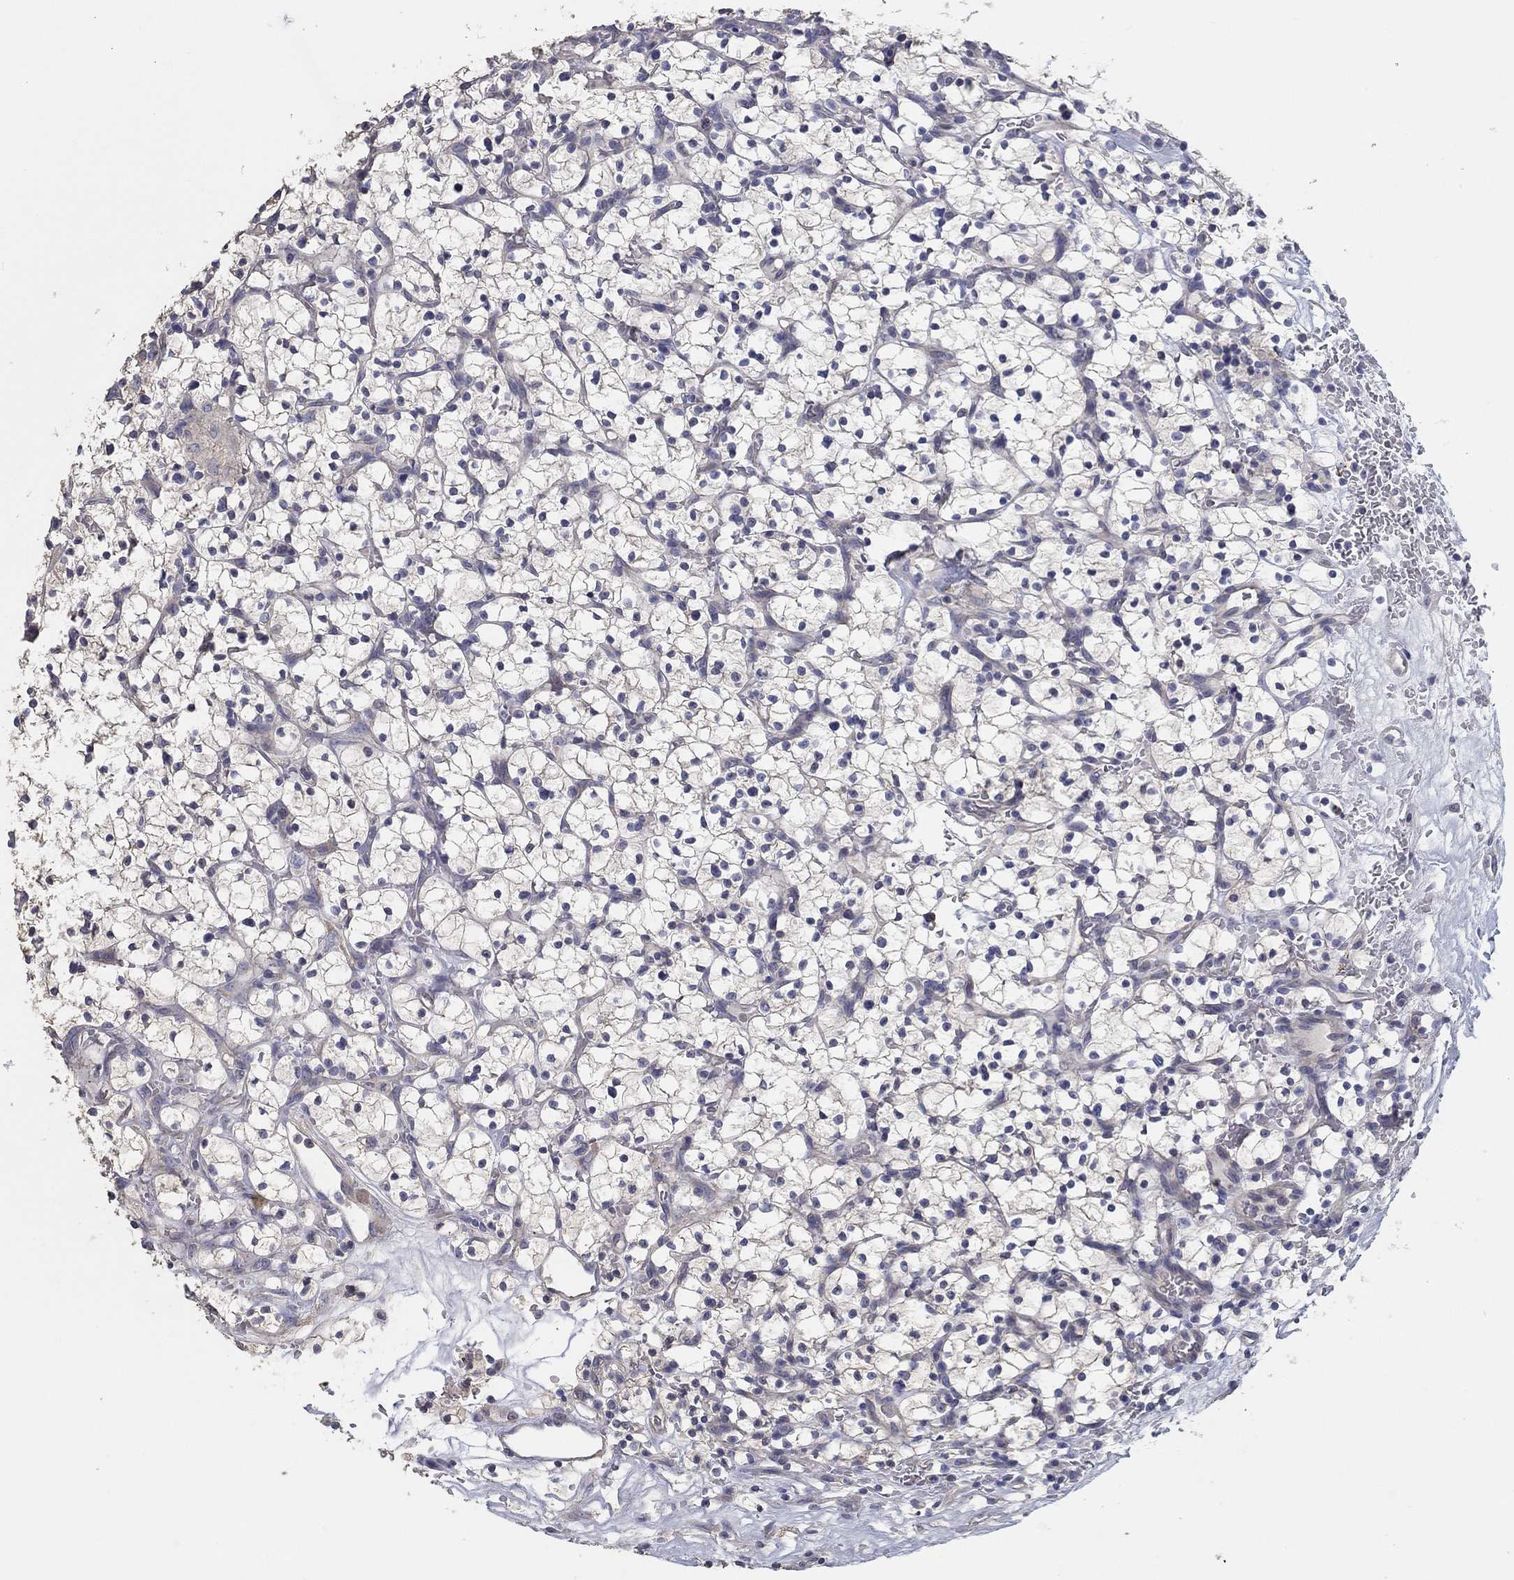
{"staining": {"intensity": "negative", "quantity": "none", "location": "none"}, "tissue": "renal cancer", "cell_type": "Tumor cells", "image_type": "cancer", "snomed": [{"axis": "morphology", "description": "Adenocarcinoma, NOS"}, {"axis": "topography", "description": "Kidney"}], "caption": "DAB (3,3'-diaminobenzidine) immunohistochemical staining of renal adenocarcinoma displays no significant staining in tumor cells.", "gene": "DOCK3", "patient": {"sex": "female", "age": 64}}